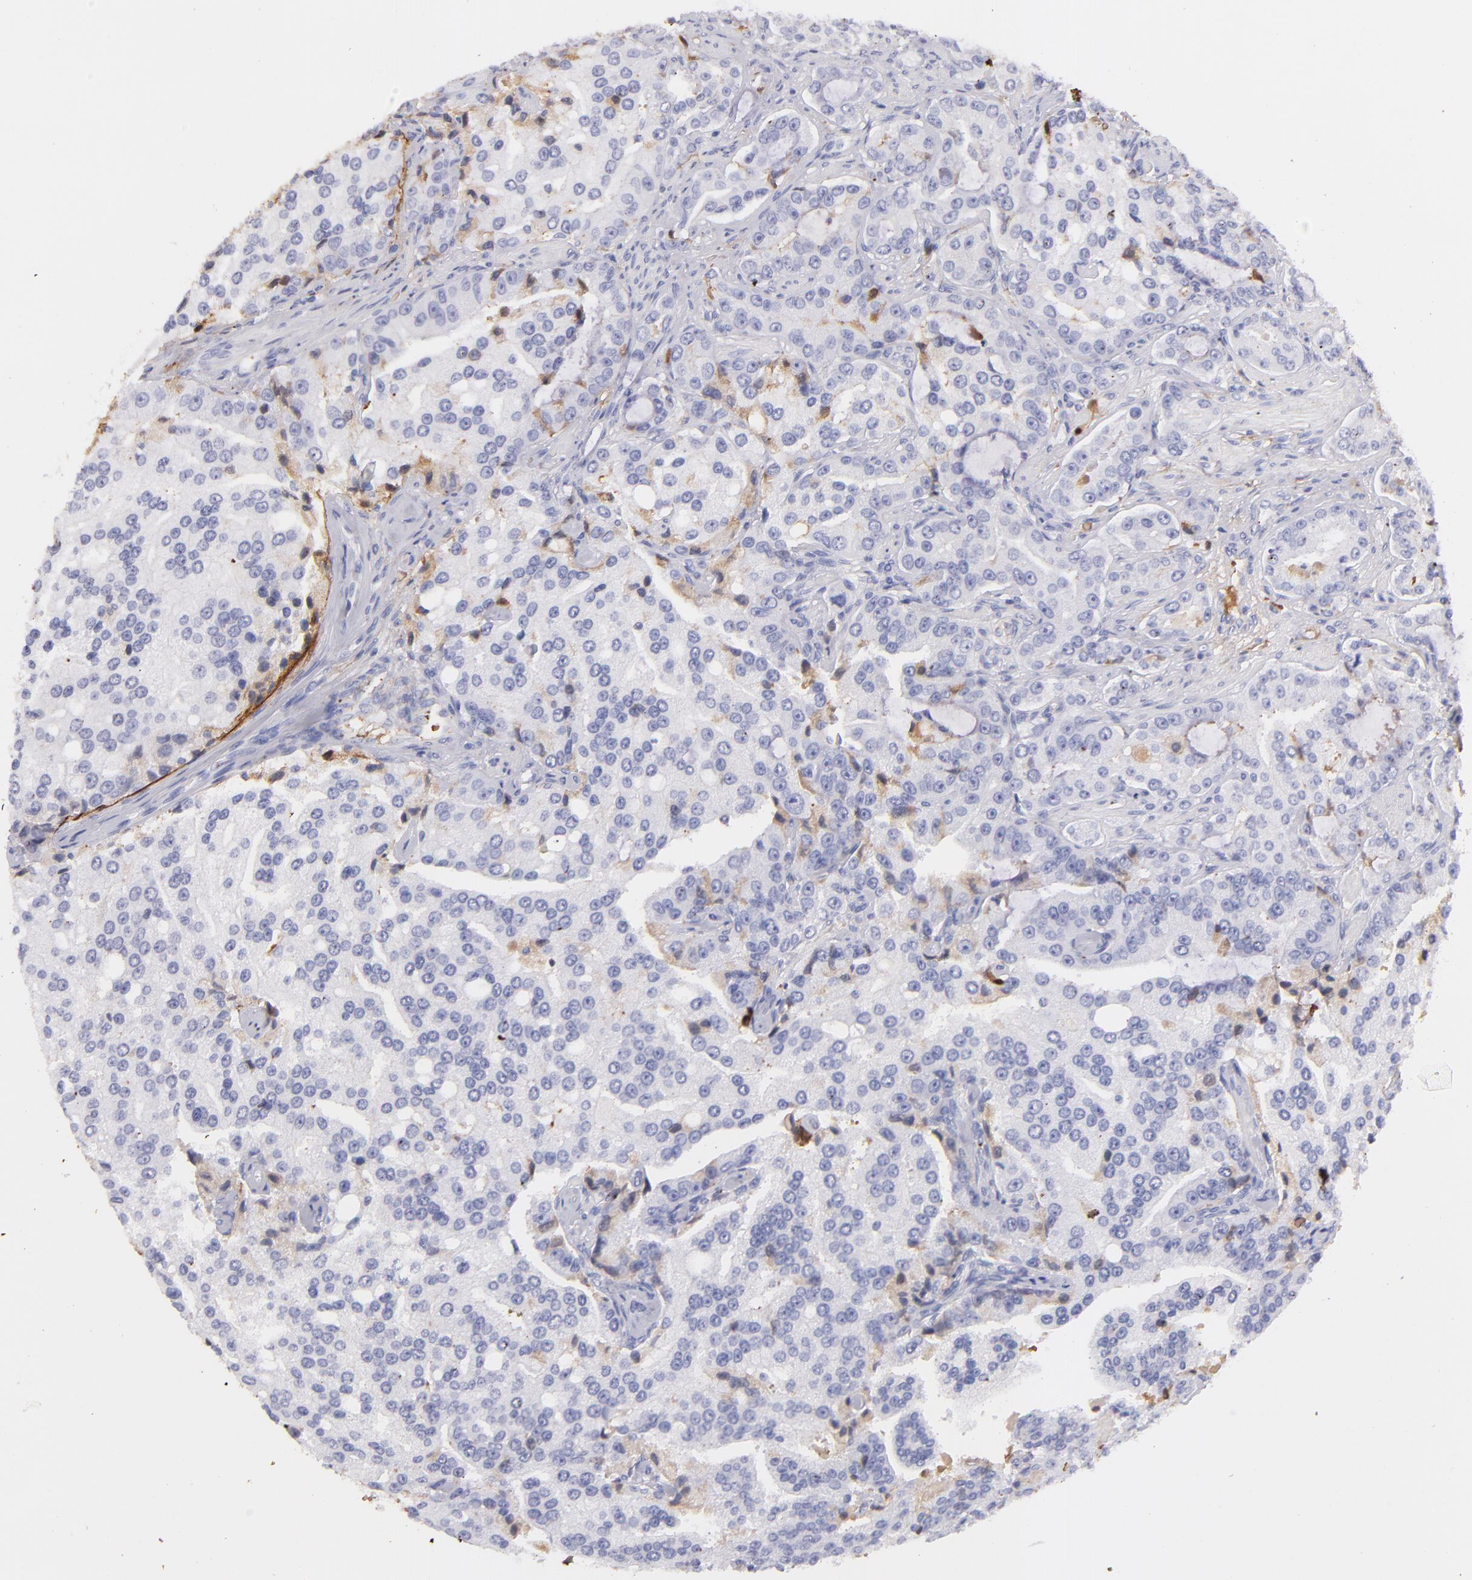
{"staining": {"intensity": "negative", "quantity": "none", "location": "none"}, "tissue": "prostate cancer", "cell_type": "Tumor cells", "image_type": "cancer", "snomed": [{"axis": "morphology", "description": "Adenocarcinoma, Medium grade"}, {"axis": "topography", "description": "Prostate"}], "caption": "Image shows no protein staining in tumor cells of medium-grade adenocarcinoma (prostate) tissue. The staining was performed using DAB to visualize the protein expression in brown, while the nuclei were stained in blue with hematoxylin (Magnification: 20x).", "gene": "FGB", "patient": {"sex": "male", "age": 72}}